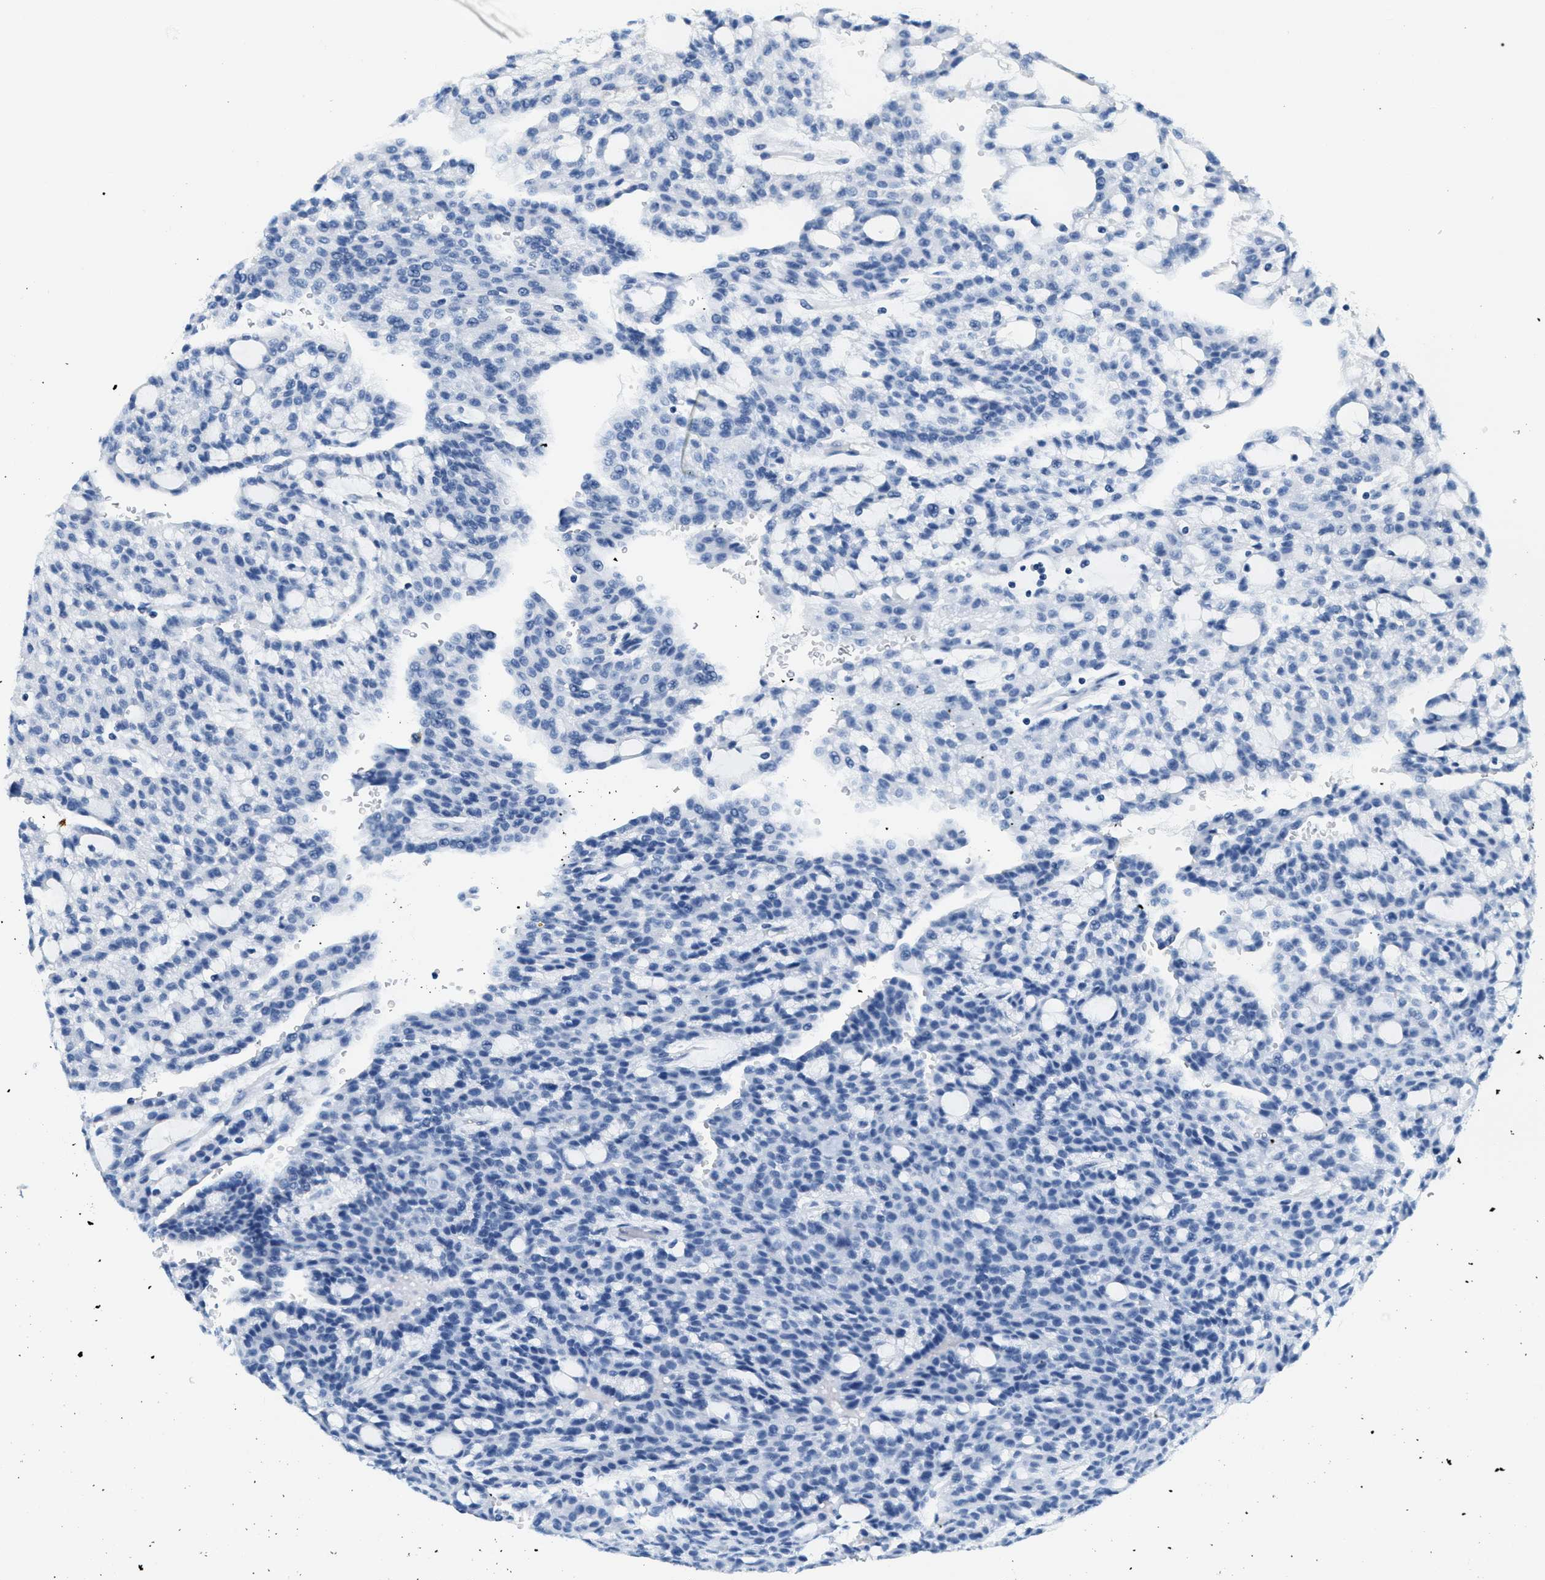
{"staining": {"intensity": "negative", "quantity": "none", "location": "none"}, "tissue": "renal cancer", "cell_type": "Tumor cells", "image_type": "cancer", "snomed": [{"axis": "morphology", "description": "Adenocarcinoma, NOS"}, {"axis": "topography", "description": "Kidney"}], "caption": "This is an immunohistochemistry (IHC) photomicrograph of human adenocarcinoma (renal). There is no expression in tumor cells.", "gene": "CA4", "patient": {"sex": "male", "age": 63}}